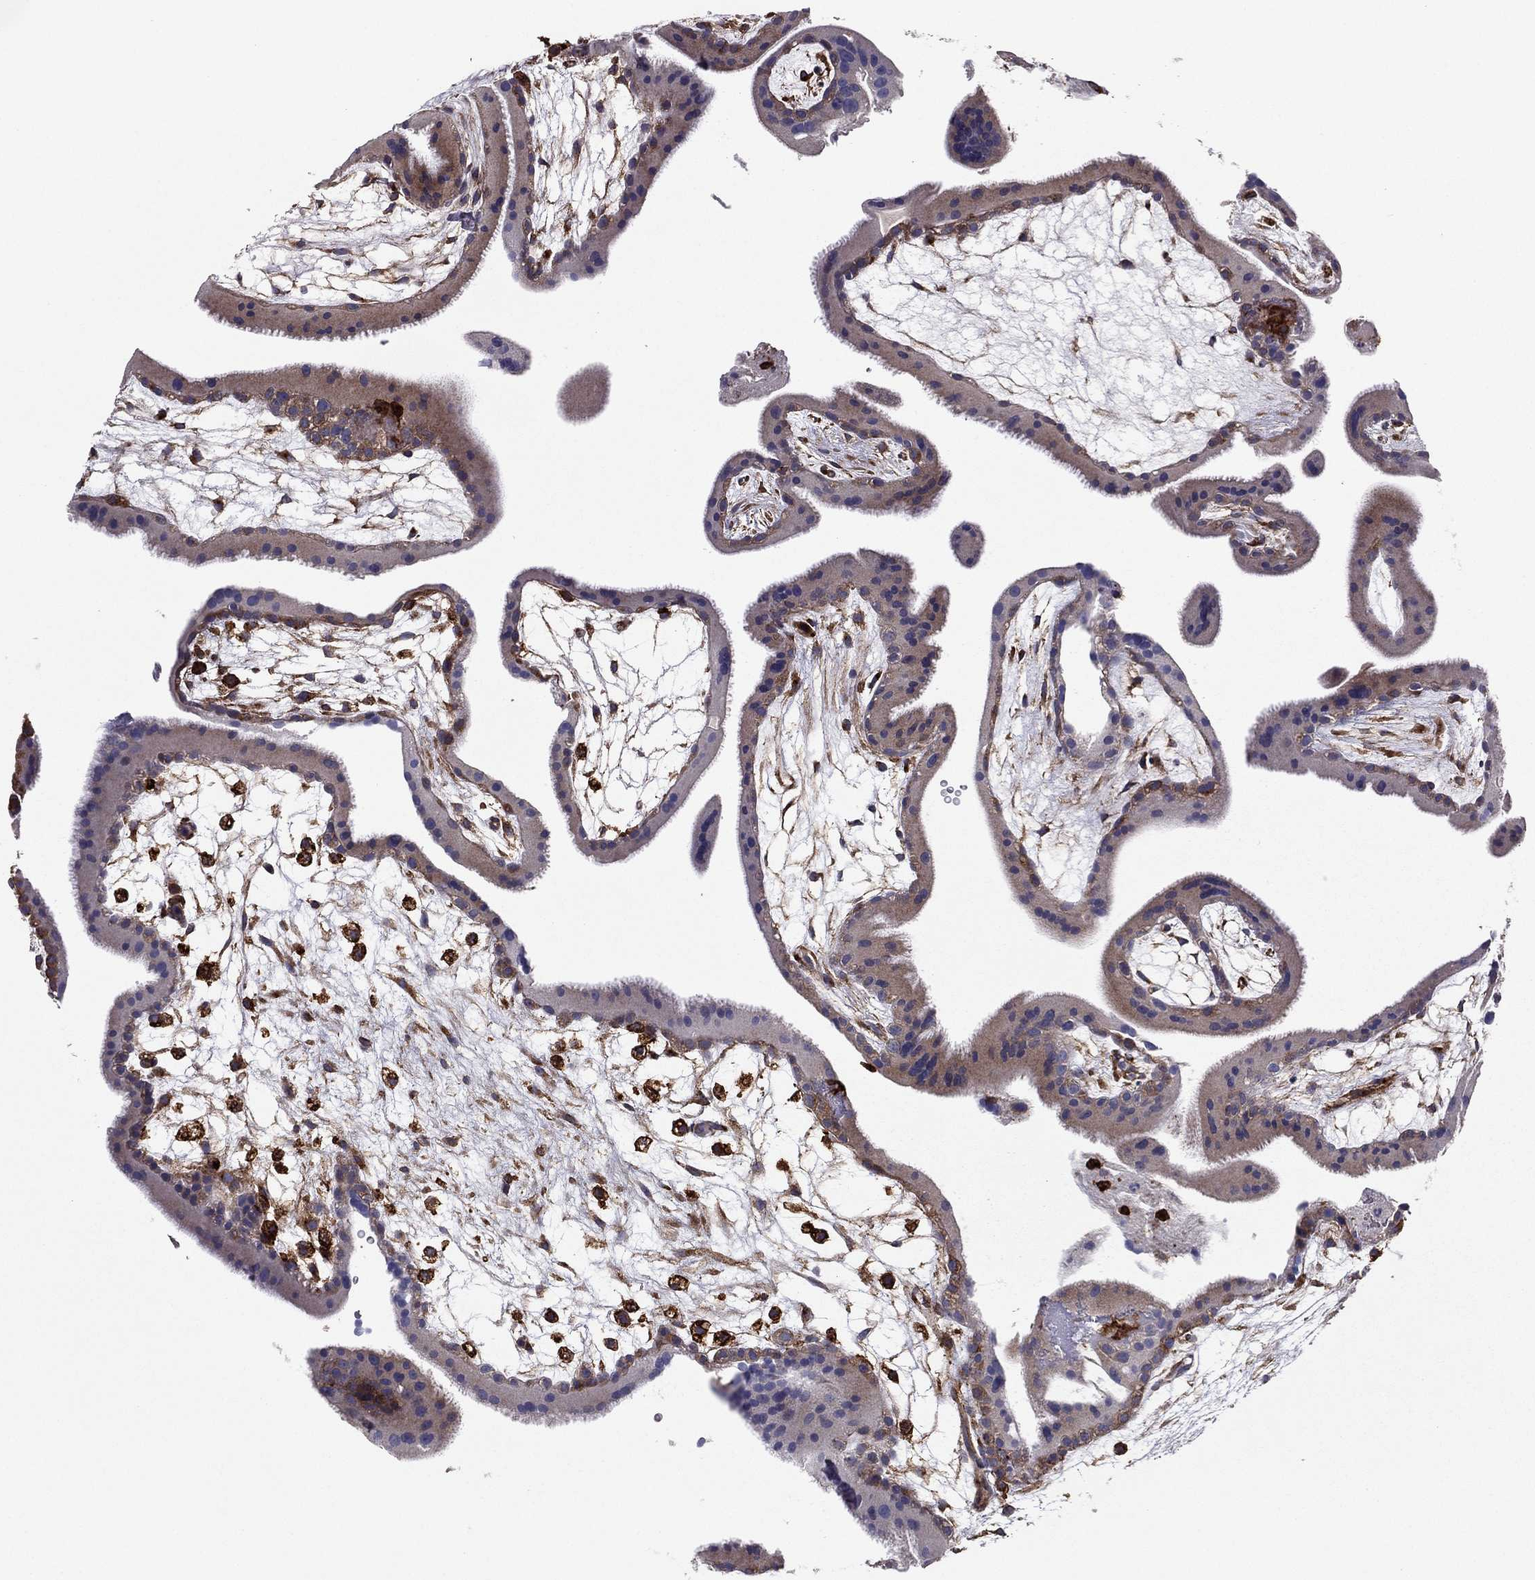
{"staining": {"intensity": "weak", "quantity": "25%-75%", "location": "cytoplasmic/membranous"}, "tissue": "placenta", "cell_type": "Decidual cells", "image_type": "normal", "snomed": [{"axis": "morphology", "description": "Normal tissue, NOS"}, {"axis": "topography", "description": "Placenta"}], "caption": "Protein analysis of benign placenta shows weak cytoplasmic/membranous expression in about 25%-75% of decidual cells. (Stains: DAB (3,3'-diaminobenzidine) in brown, nuclei in blue, Microscopy: brightfield microscopy at high magnification).", "gene": "EHBP1L1", "patient": {"sex": "female", "age": 19}}